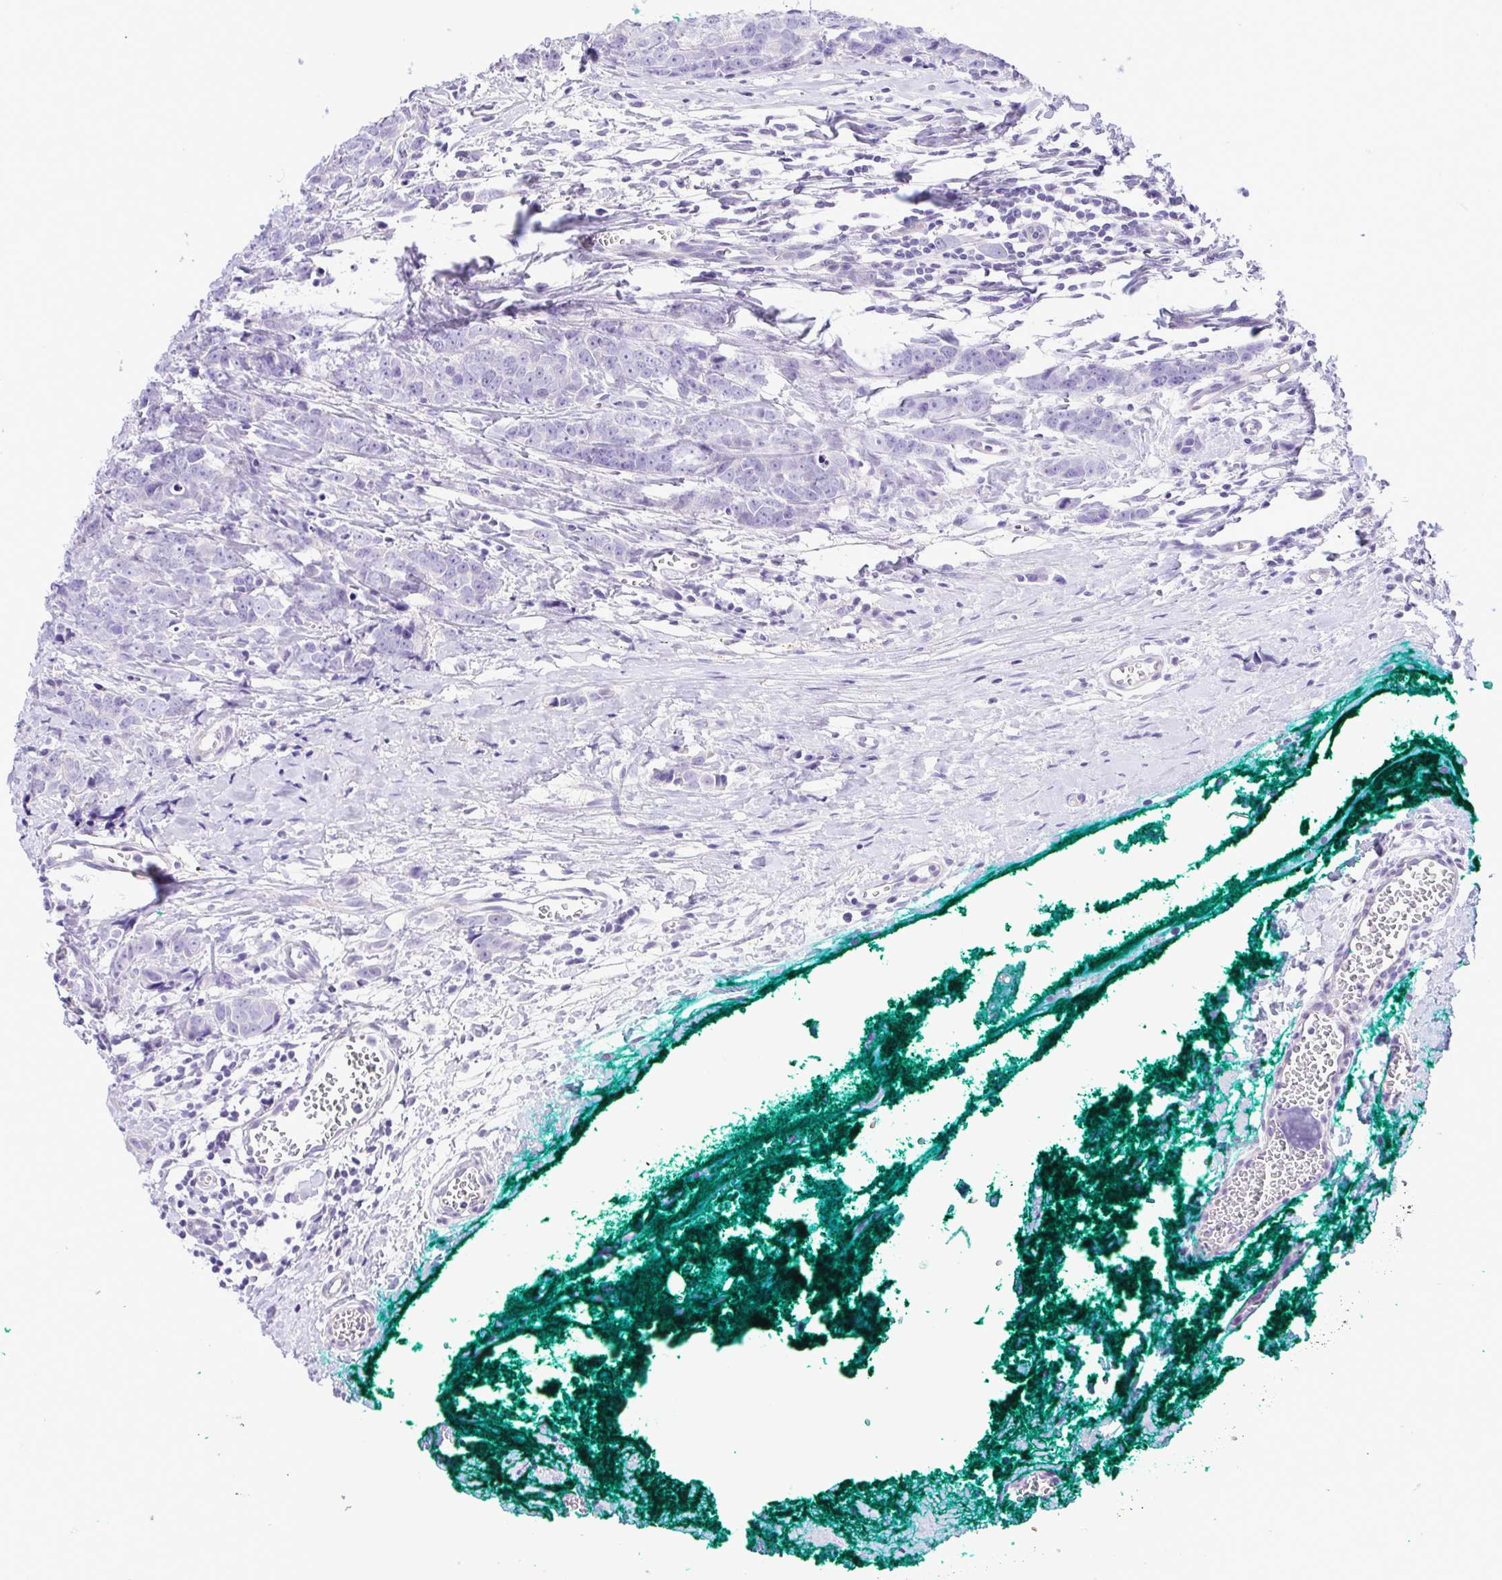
{"staining": {"intensity": "negative", "quantity": "none", "location": "none"}, "tissue": "breast cancer", "cell_type": "Tumor cells", "image_type": "cancer", "snomed": [{"axis": "morphology", "description": "Duct carcinoma"}, {"axis": "topography", "description": "Breast"}], "caption": "Tumor cells show no significant expression in breast cancer.", "gene": "GPR182", "patient": {"sex": "female", "age": 80}}